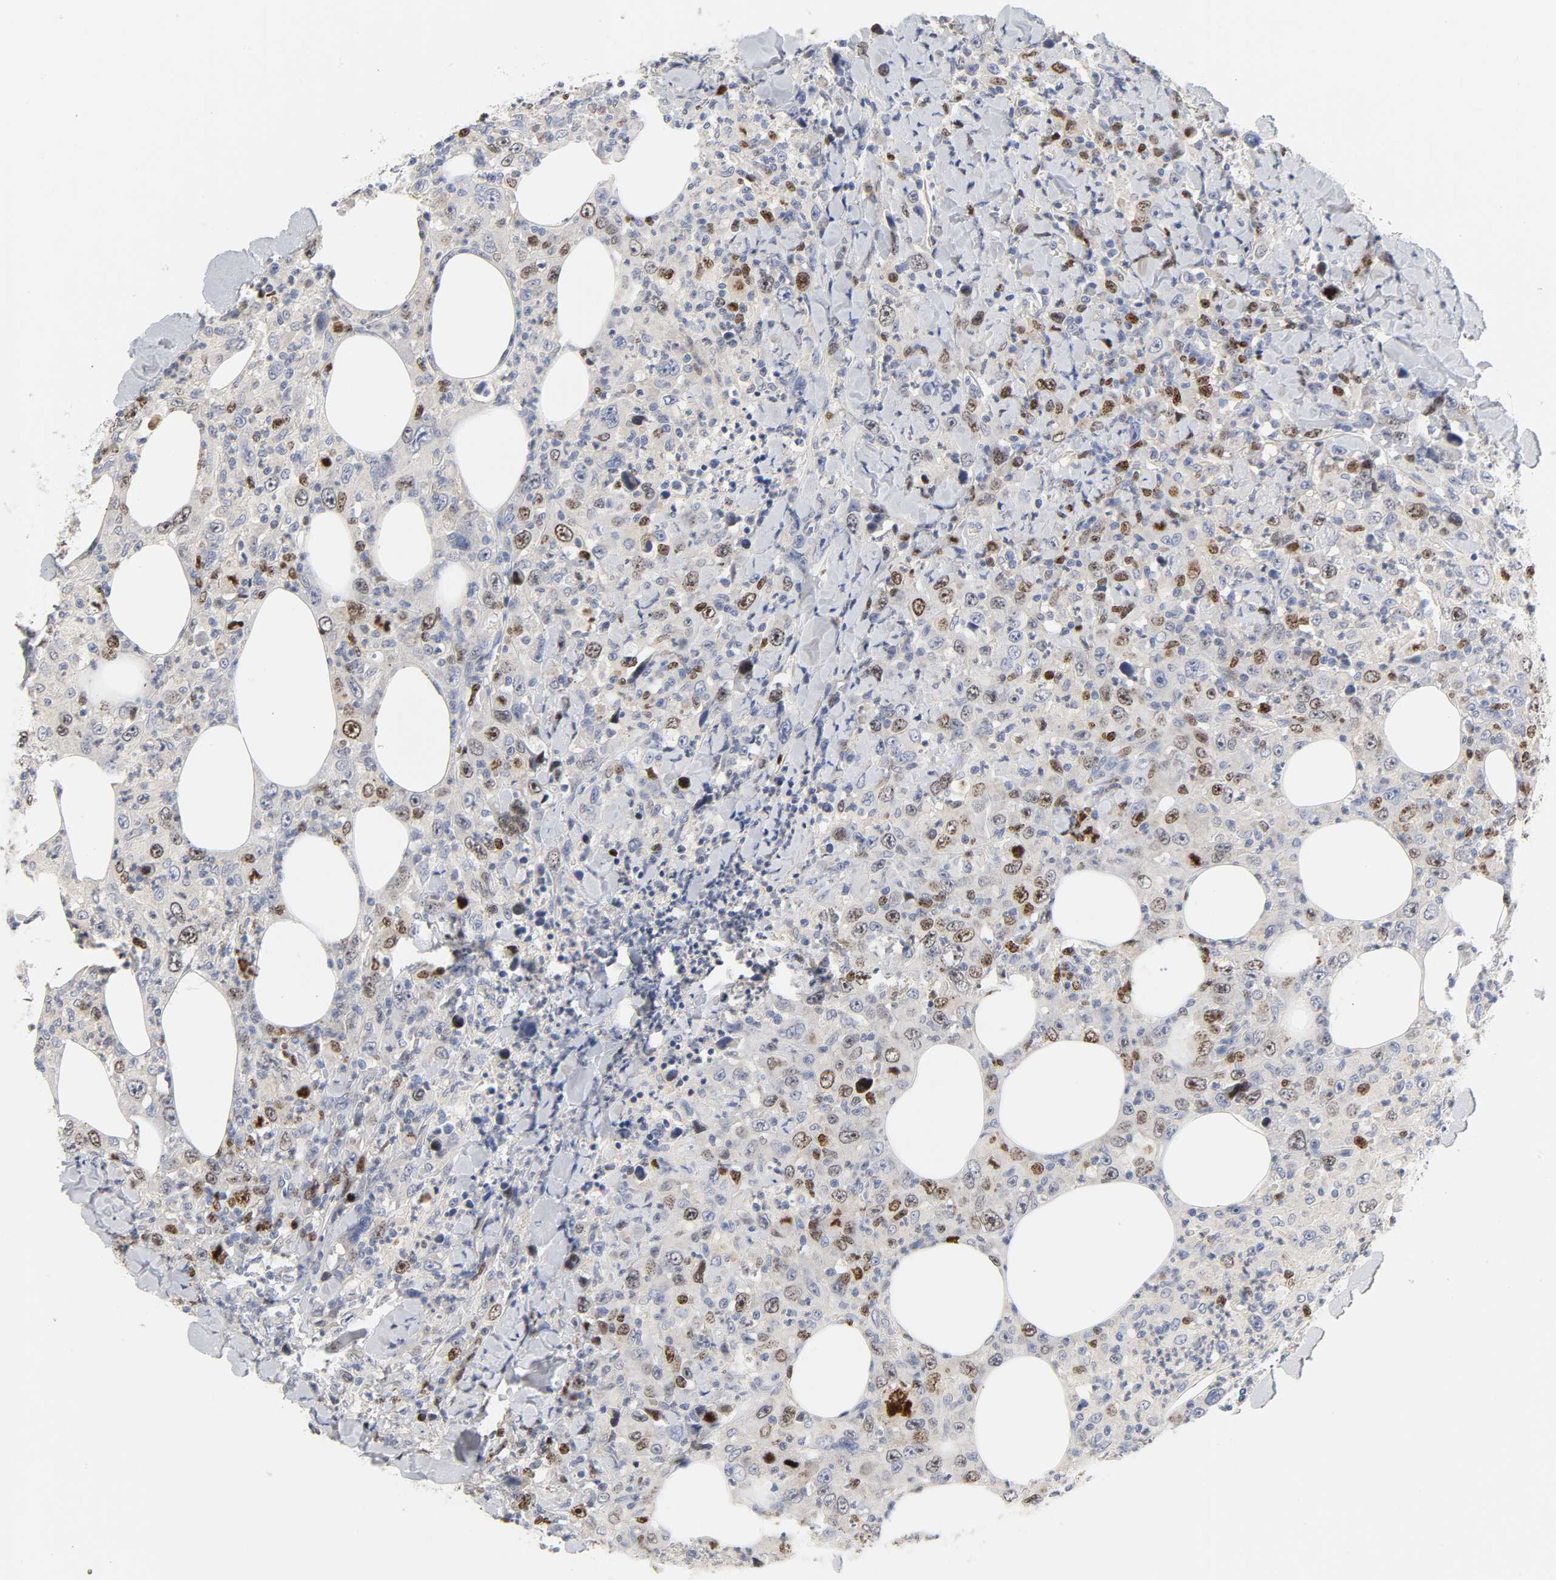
{"staining": {"intensity": "moderate", "quantity": "<25%", "location": "nuclear"}, "tissue": "thyroid cancer", "cell_type": "Tumor cells", "image_type": "cancer", "snomed": [{"axis": "morphology", "description": "Carcinoma, NOS"}, {"axis": "topography", "description": "Thyroid gland"}], "caption": "A histopathology image showing moderate nuclear positivity in about <25% of tumor cells in carcinoma (thyroid), as visualized by brown immunohistochemical staining.", "gene": "BIRC5", "patient": {"sex": "female", "age": 77}}